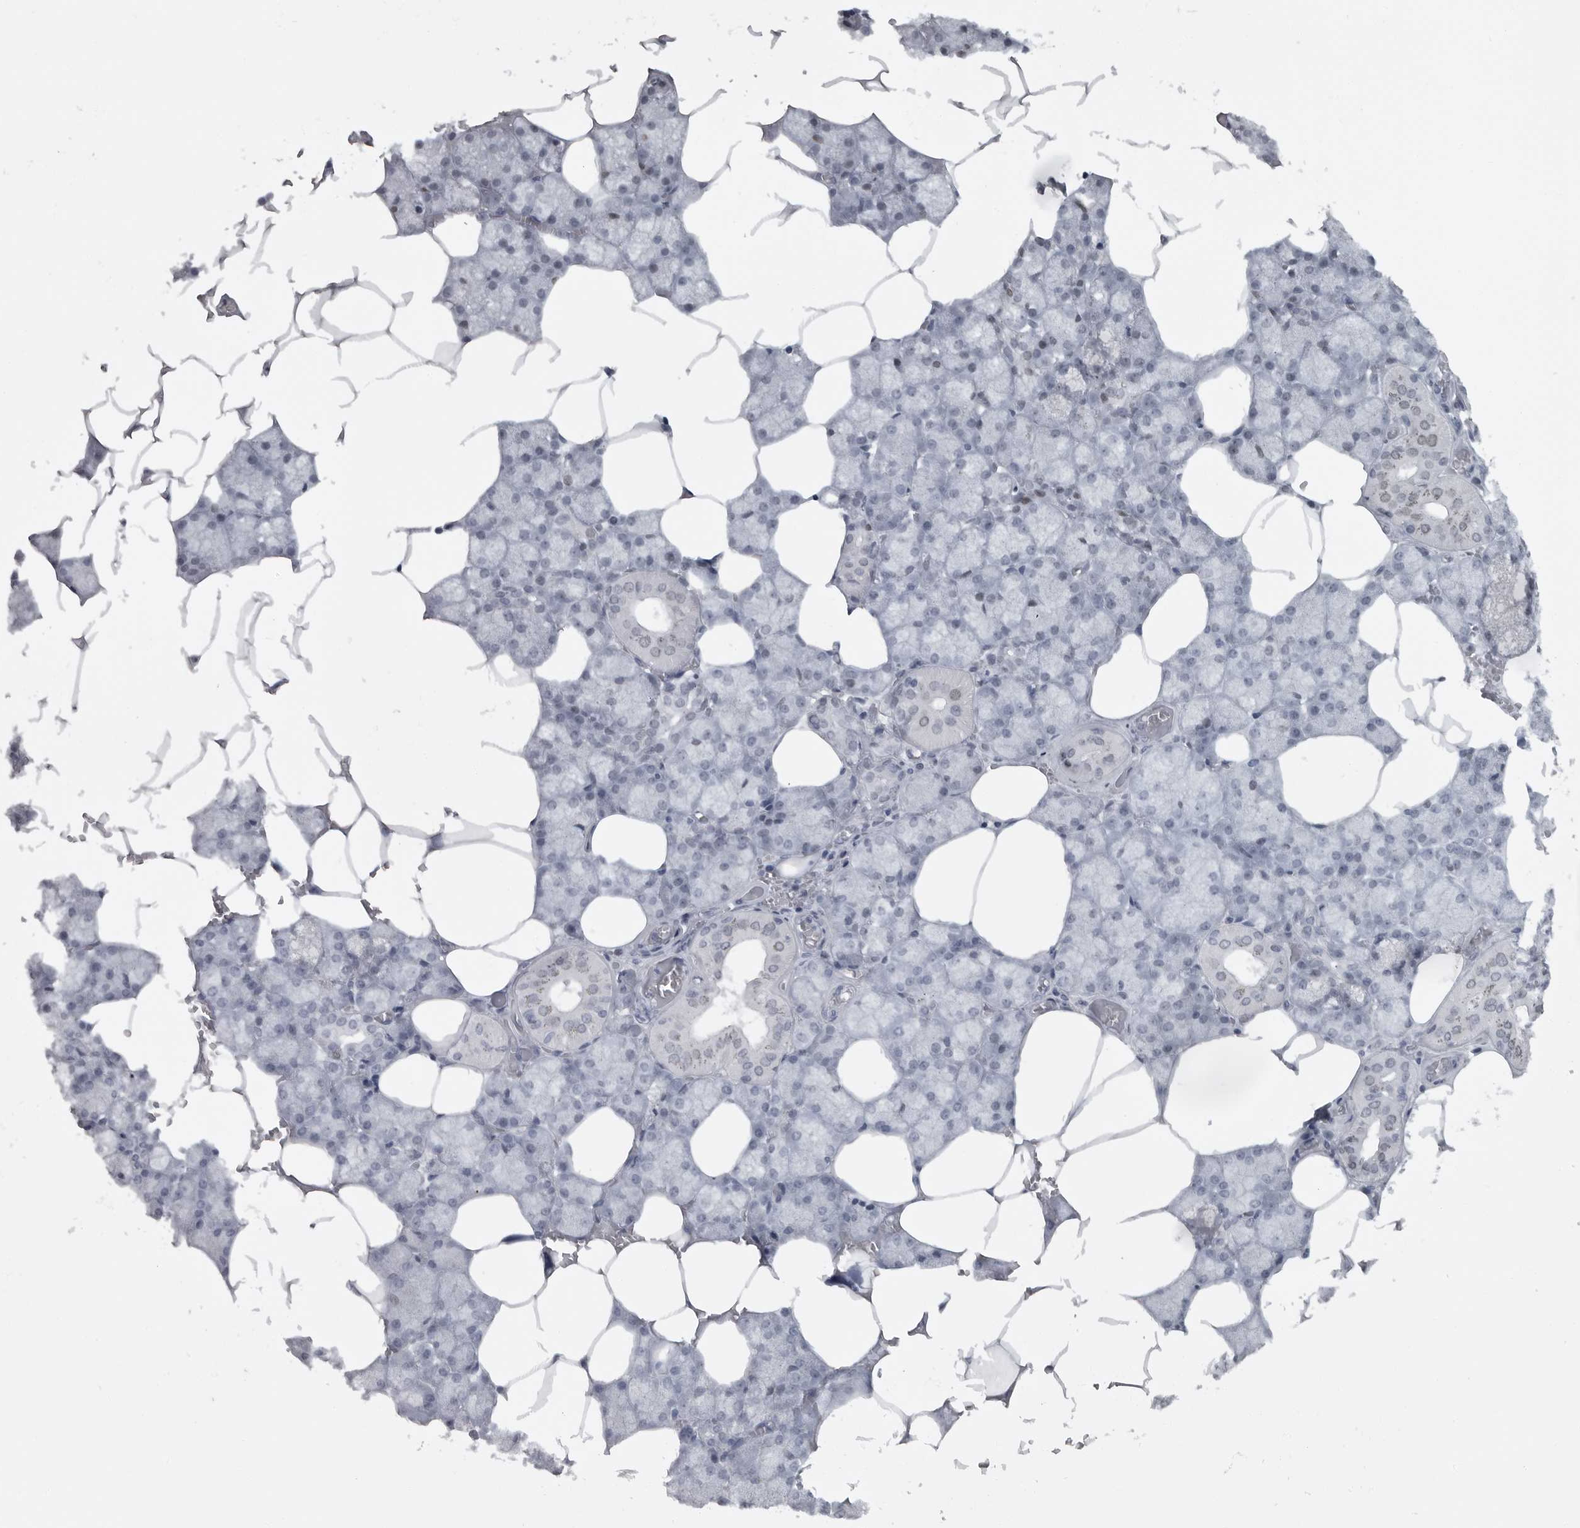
{"staining": {"intensity": "moderate", "quantity": "<25%", "location": "nuclear"}, "tissue": "salivary gland", "cell_type": "Glandular cells", "image_type": "normal", "snomed": [{"axis": "morphology", "description": "Normal tissue, NOS"}, {"axis": "topography", "description": "Salivary gland"}], "caption": "About <25% of glandular cells in normal human salivary gland demonstrate moderate nuclear protein expression as visualized by brown immunohistochemical staining.", "gene": "HMGN3", "patient": {"sex": "male", "age": 62}}